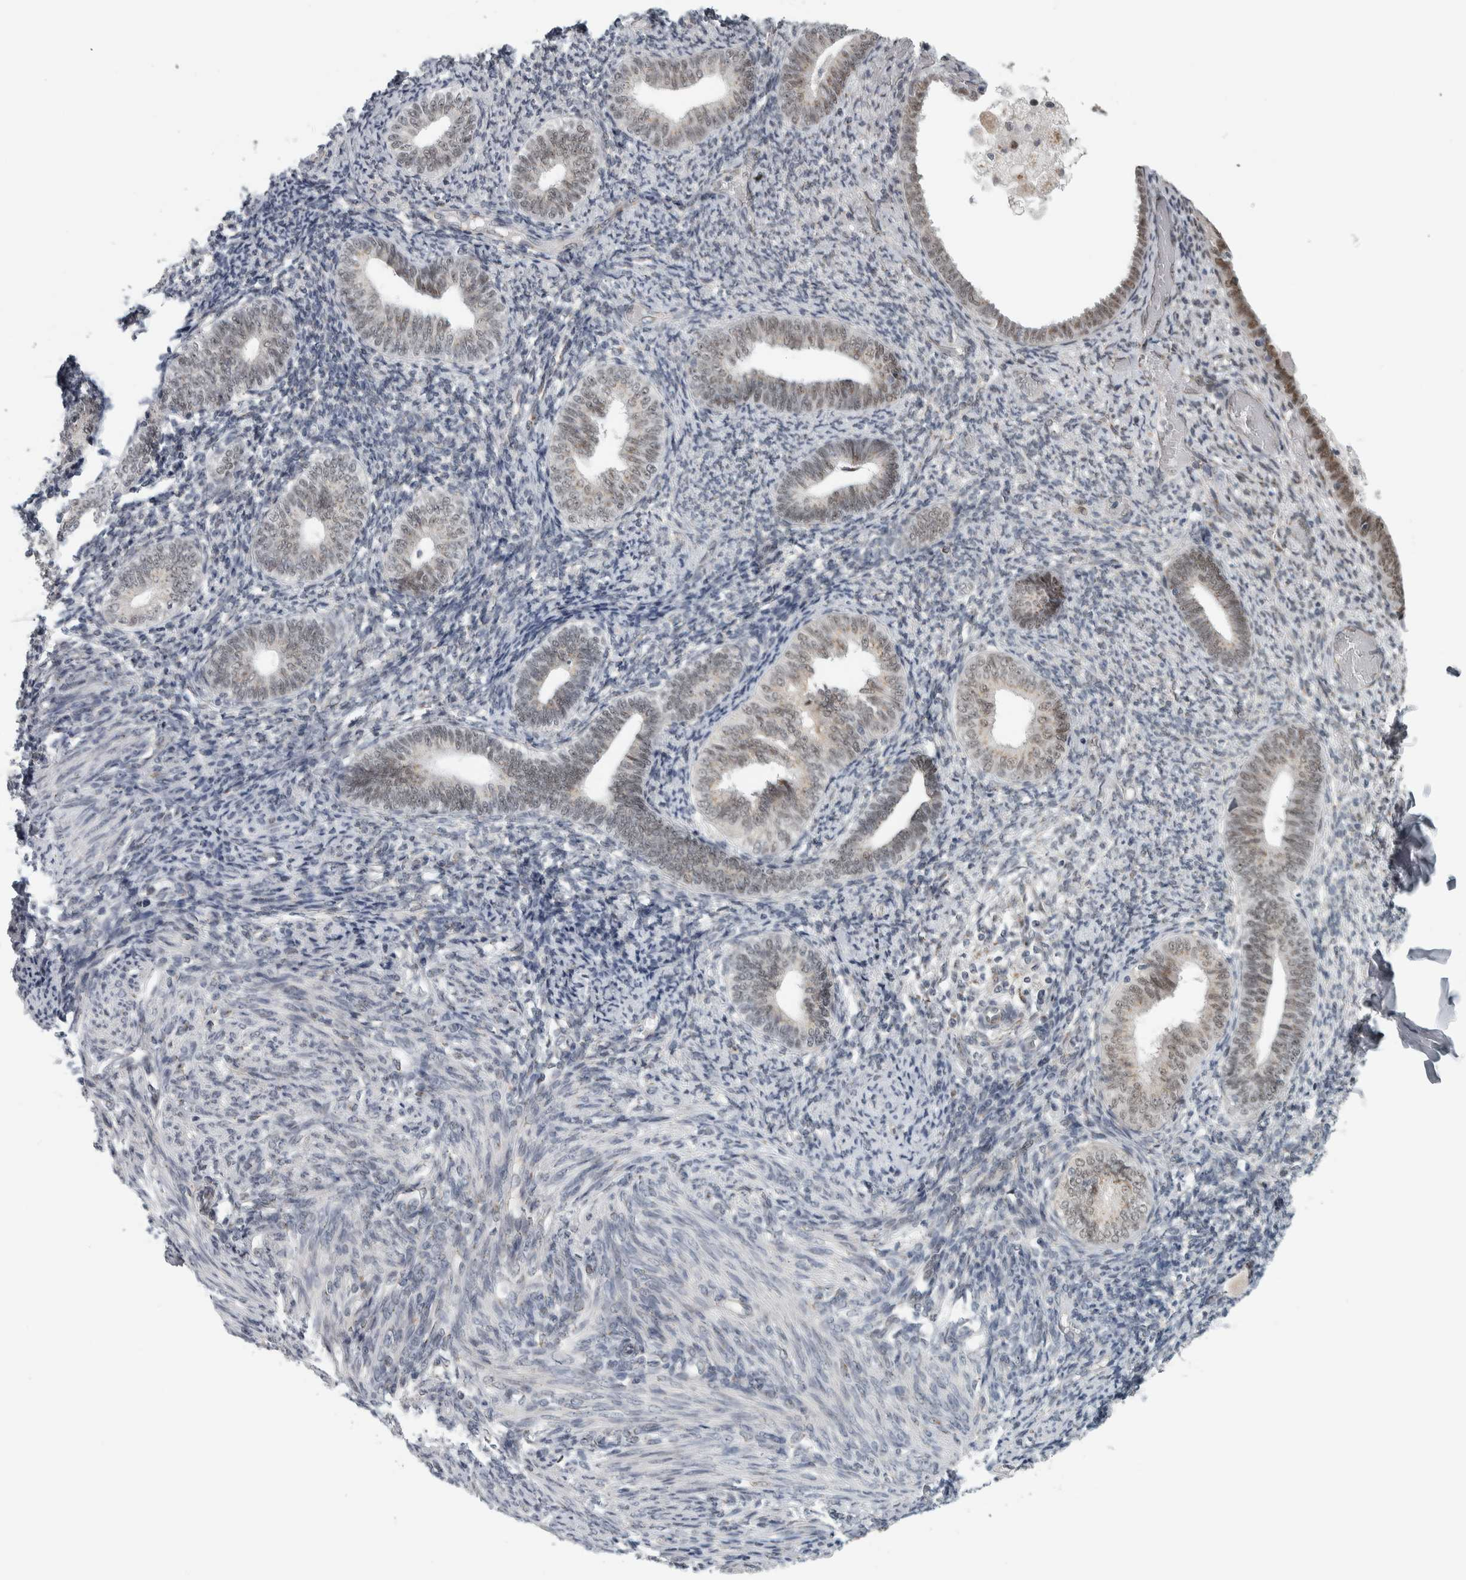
{"staining": {"intensity": "weak", "quantity": "<25%", "location": "nuclear"}, "tissue": "endometrium", "cell_type": "Cells in endometrial stroma", "image_type": "normal", "snomed": [{"axis": "morphology", "description": "Normal tissue, NOS"}, {"axis": "topography", "description": "Endometrium"}], "caption": "High power microscopy image of an IHC photomicrograph of benign endometrium, revealing no significant expression in cells in endometrial stroma.", "gene": "ZMYND8", "patient": {"sex": "female", "age": 66}}